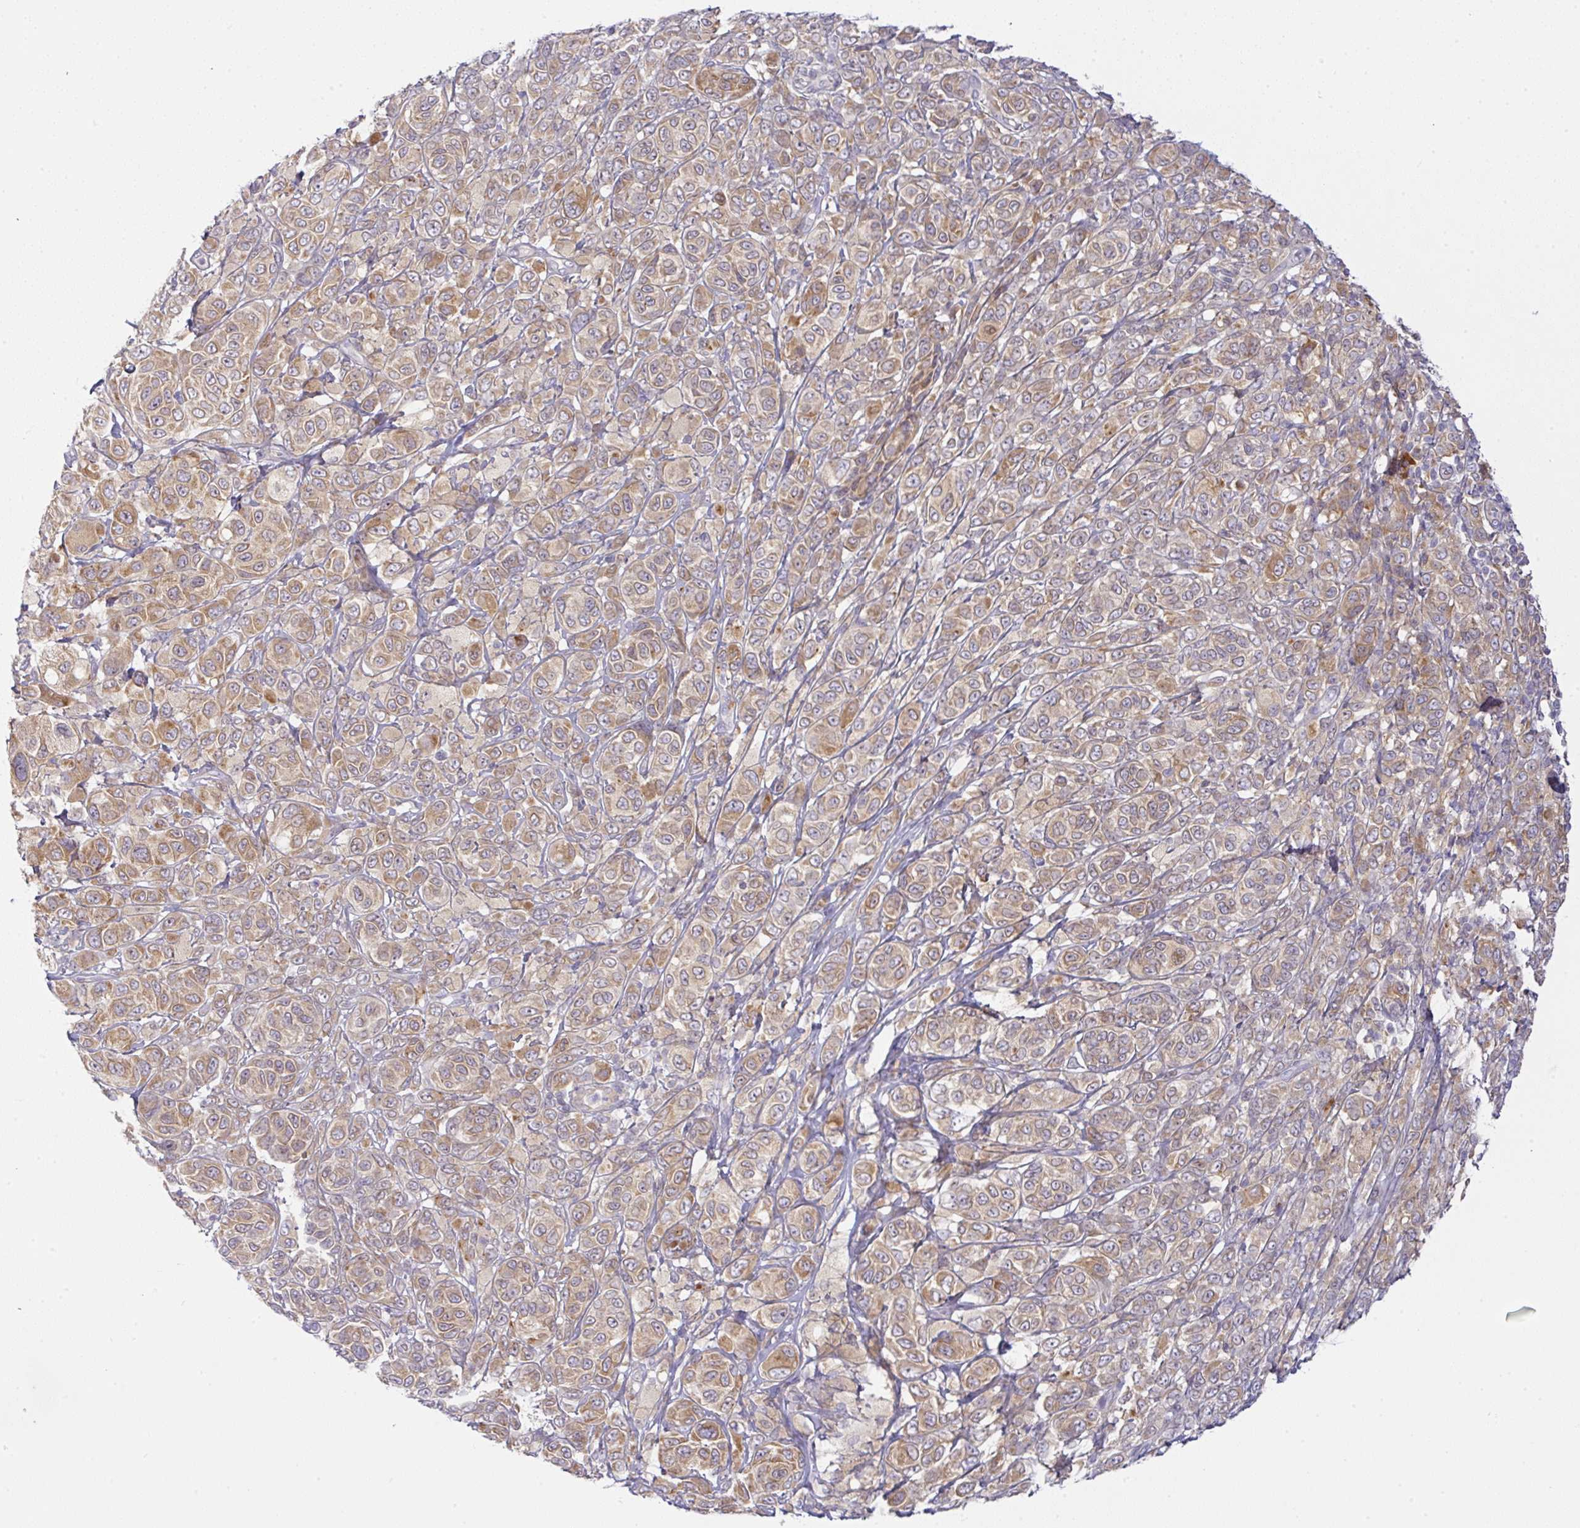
{"staining": {"intensity": "moderate", "quantity": ">75%", "location": "cytoplasmic/membranous"}, "tissue": "melanoma", "cell_type": "Tumor cells", "image_type": "cancer", "snomed": [{"axis": "morphology", "description": "Malignant melanoma, NOS"}, {"axis": "topography", "description": "Skin"}], "caption": "Malignant melanoma stained with a brown dye demonstrates moderate cytoplasmic/membranous positive expression in approximately >75% of tumor cells.", "gene": "DERL2", "patient": {"sex": "male", "age": 42}}